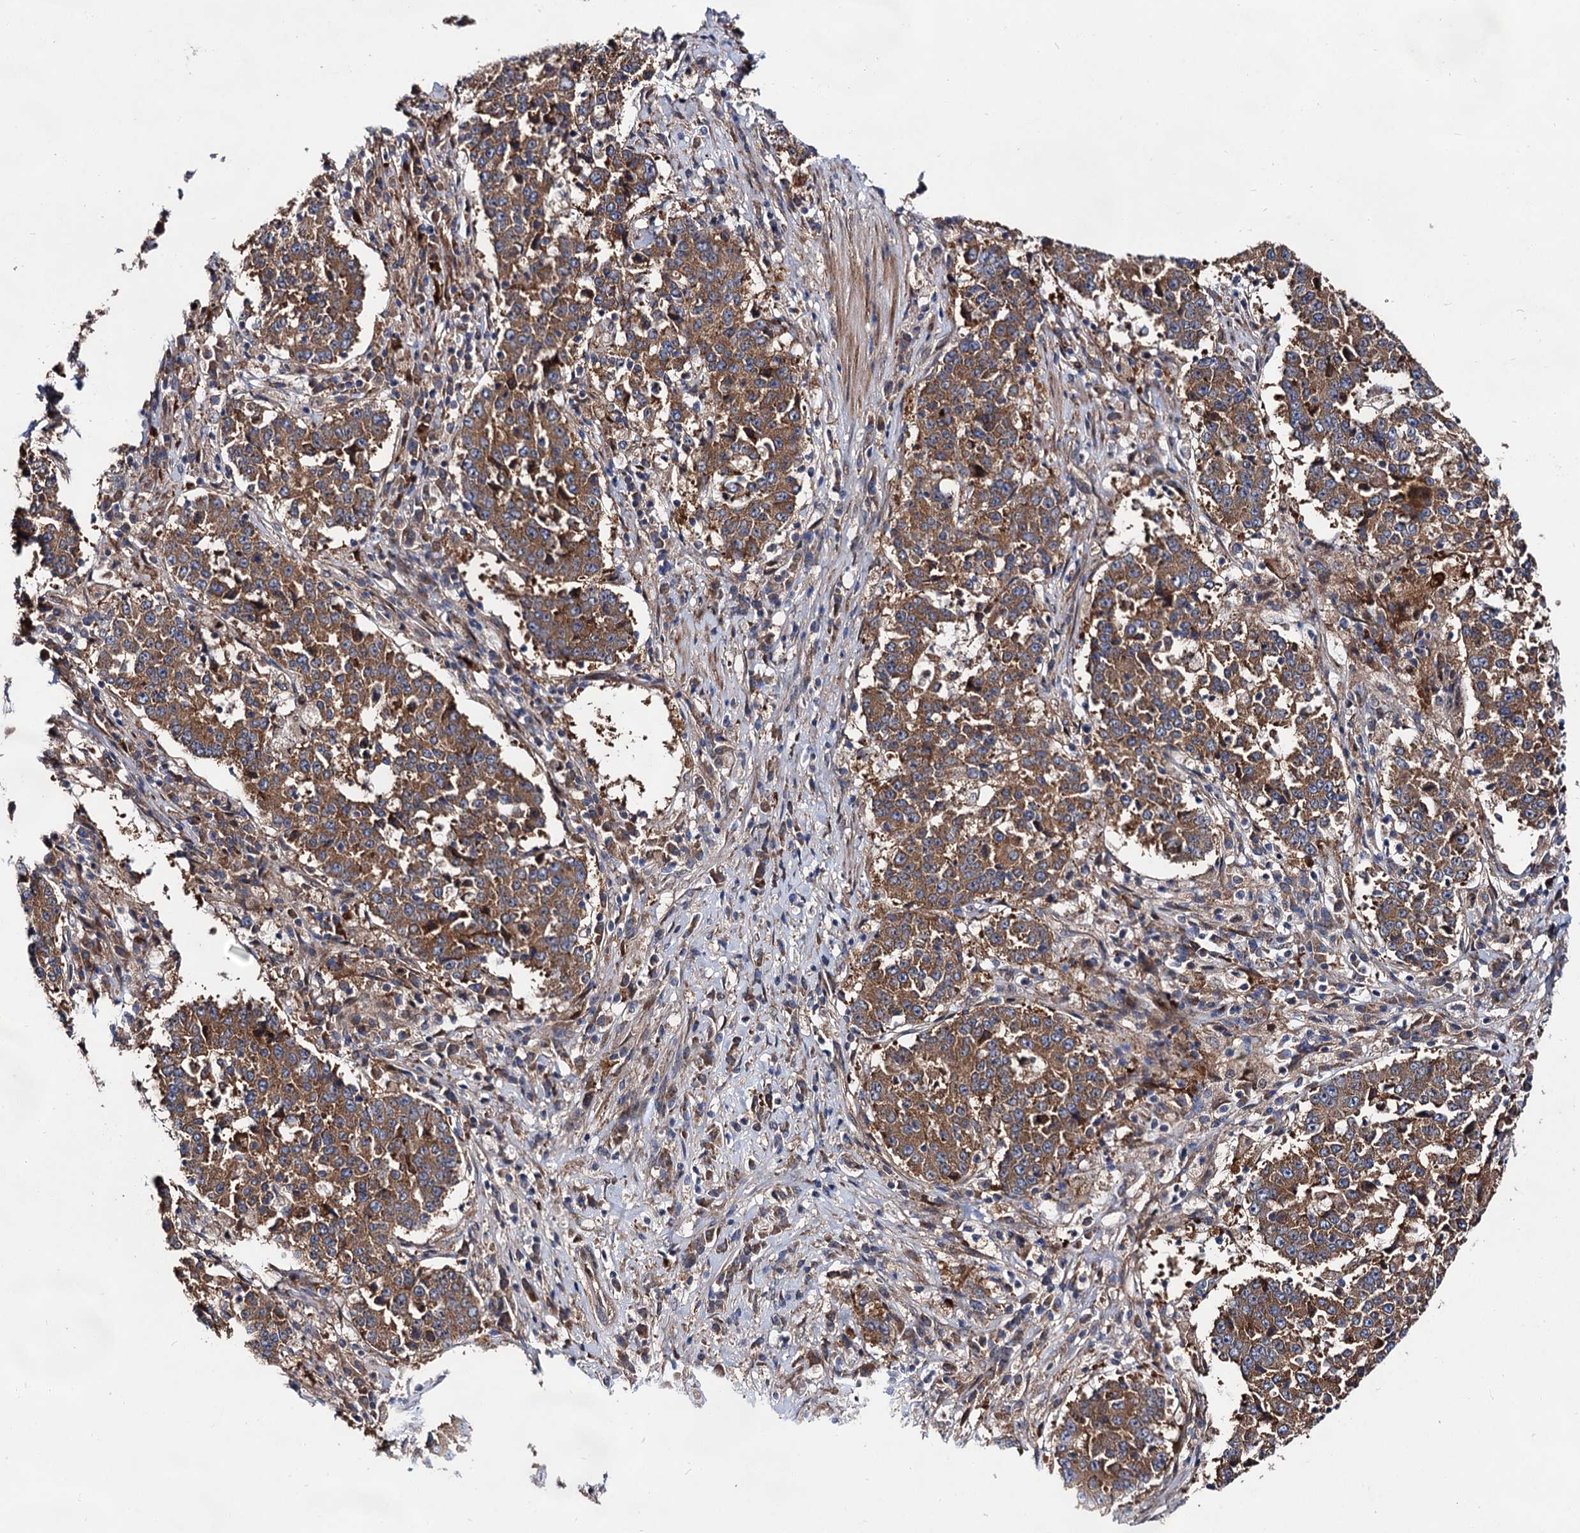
{"staining": {"intensity": "moderate", "quantity": ">75%", "location": "cytoplasmic/membranous"}, "tissue": "stomach cancer", "cell_type": "Tumor cells", "image_type": "cancer", "snomed": [{"axis": "morphology", "description": "Adenocarcinoma, NOS"}, {"axis": "topography", "description": "Stomach"}], "caption": "The immunohistochemical stain labels moderate cytoplasmic/membranous expression in tumor cells of adenocarcinoma (stomach) tissue.", "gene": "NAA25", "patient": {"sex": "male", "age": 59}}